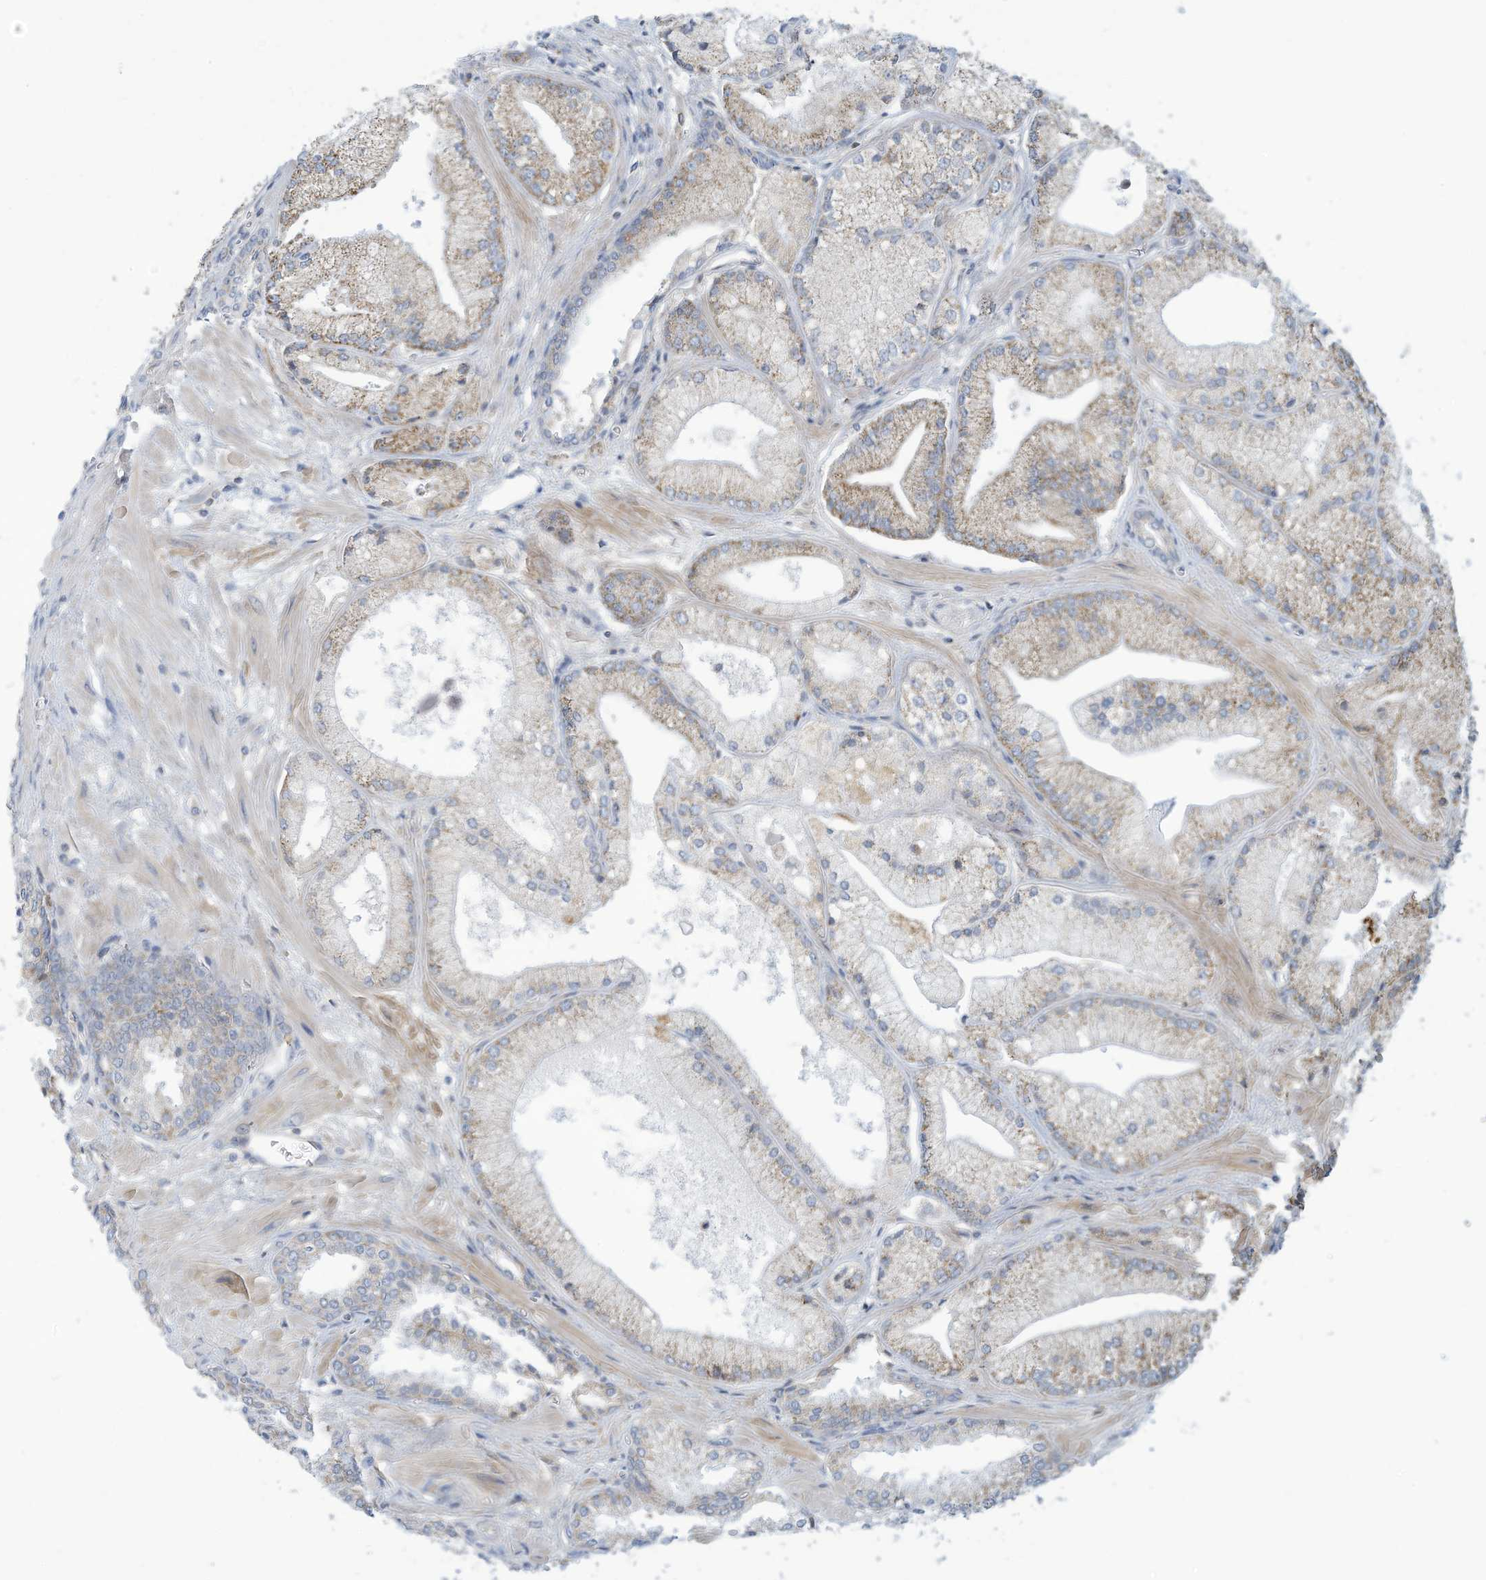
{"staining": {"intensity": "moderate", "quantity": "<25%", "location": "cytoplasmic/membranous"}, "tissue": "prostate cancer", "cell_type": "Tumor cells", "image_type": "cancer", "snomed": [{"axis": "morphology", "description": "Adenocarcinoma, Low grade"}, {"axis": "topography", "description": "Prostate"}], "caption": "The micrograph reveals immunohistochemical staining of adenocarcinoma (low-grade) (prostate). There is moderate cytoplasmic/membranous positivity is identified in about <25% of tumor cells.", "gene": "NLN", "patient": {"sex": "male", "age": 67}}